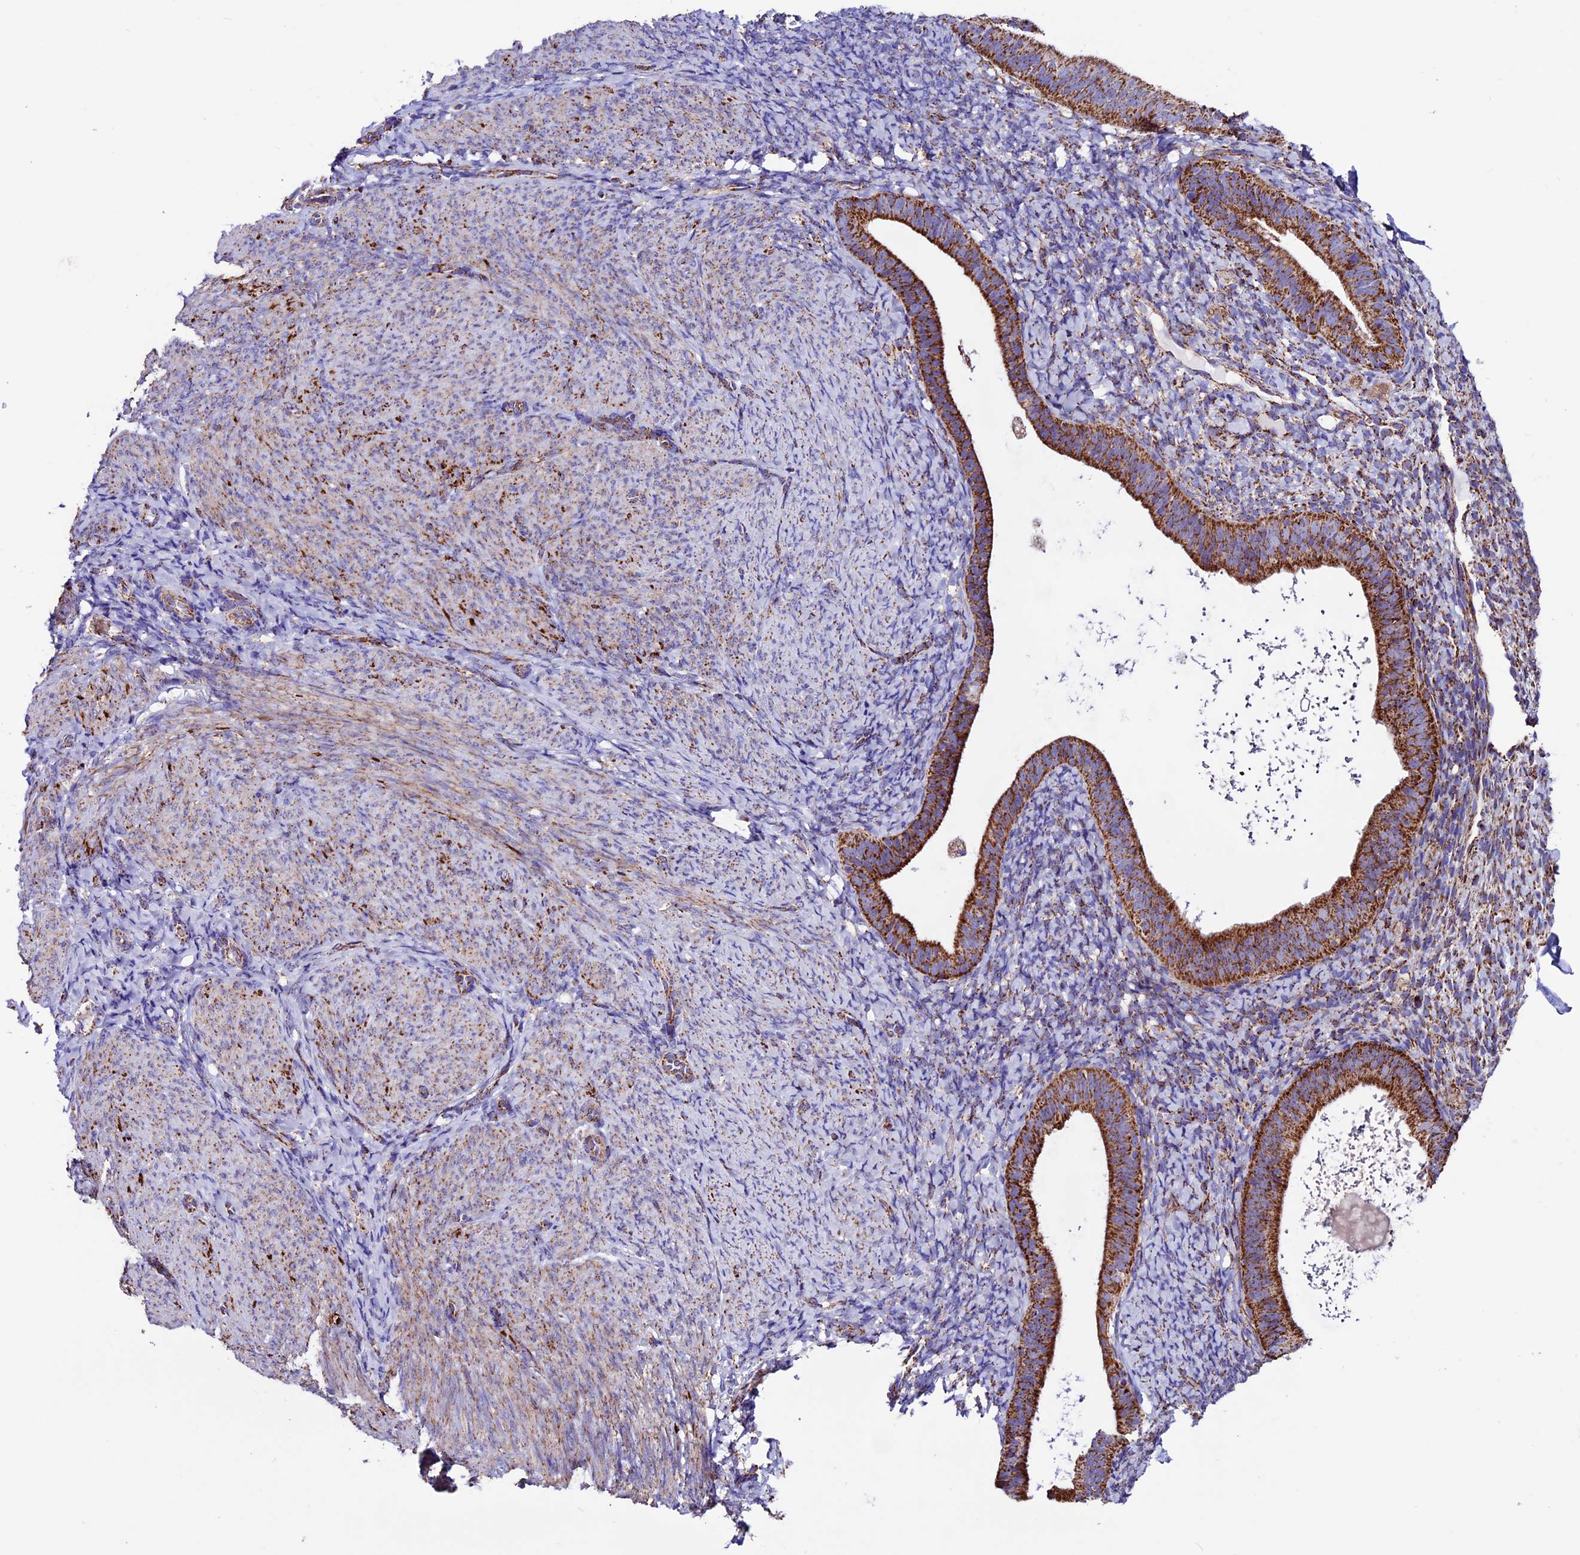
{"staining": {"intensity": "negative", "quantity": "none", "location": "none"}, "tissue": "endometrium", "cell_type": "Cells in endometrial stroma", "image_type": "normal", "snomed": [{"axis": "morphology", "description": "Normal tissue, NOS"}, {"axis": "topography", "description": "Endometrium"}], "caption": "The IHC histopathology image has no significant staining in cells in endometrial stroma of endometrium.", "gene": "CX3CL1", "patient": {"sex": "female", "age": 65}}